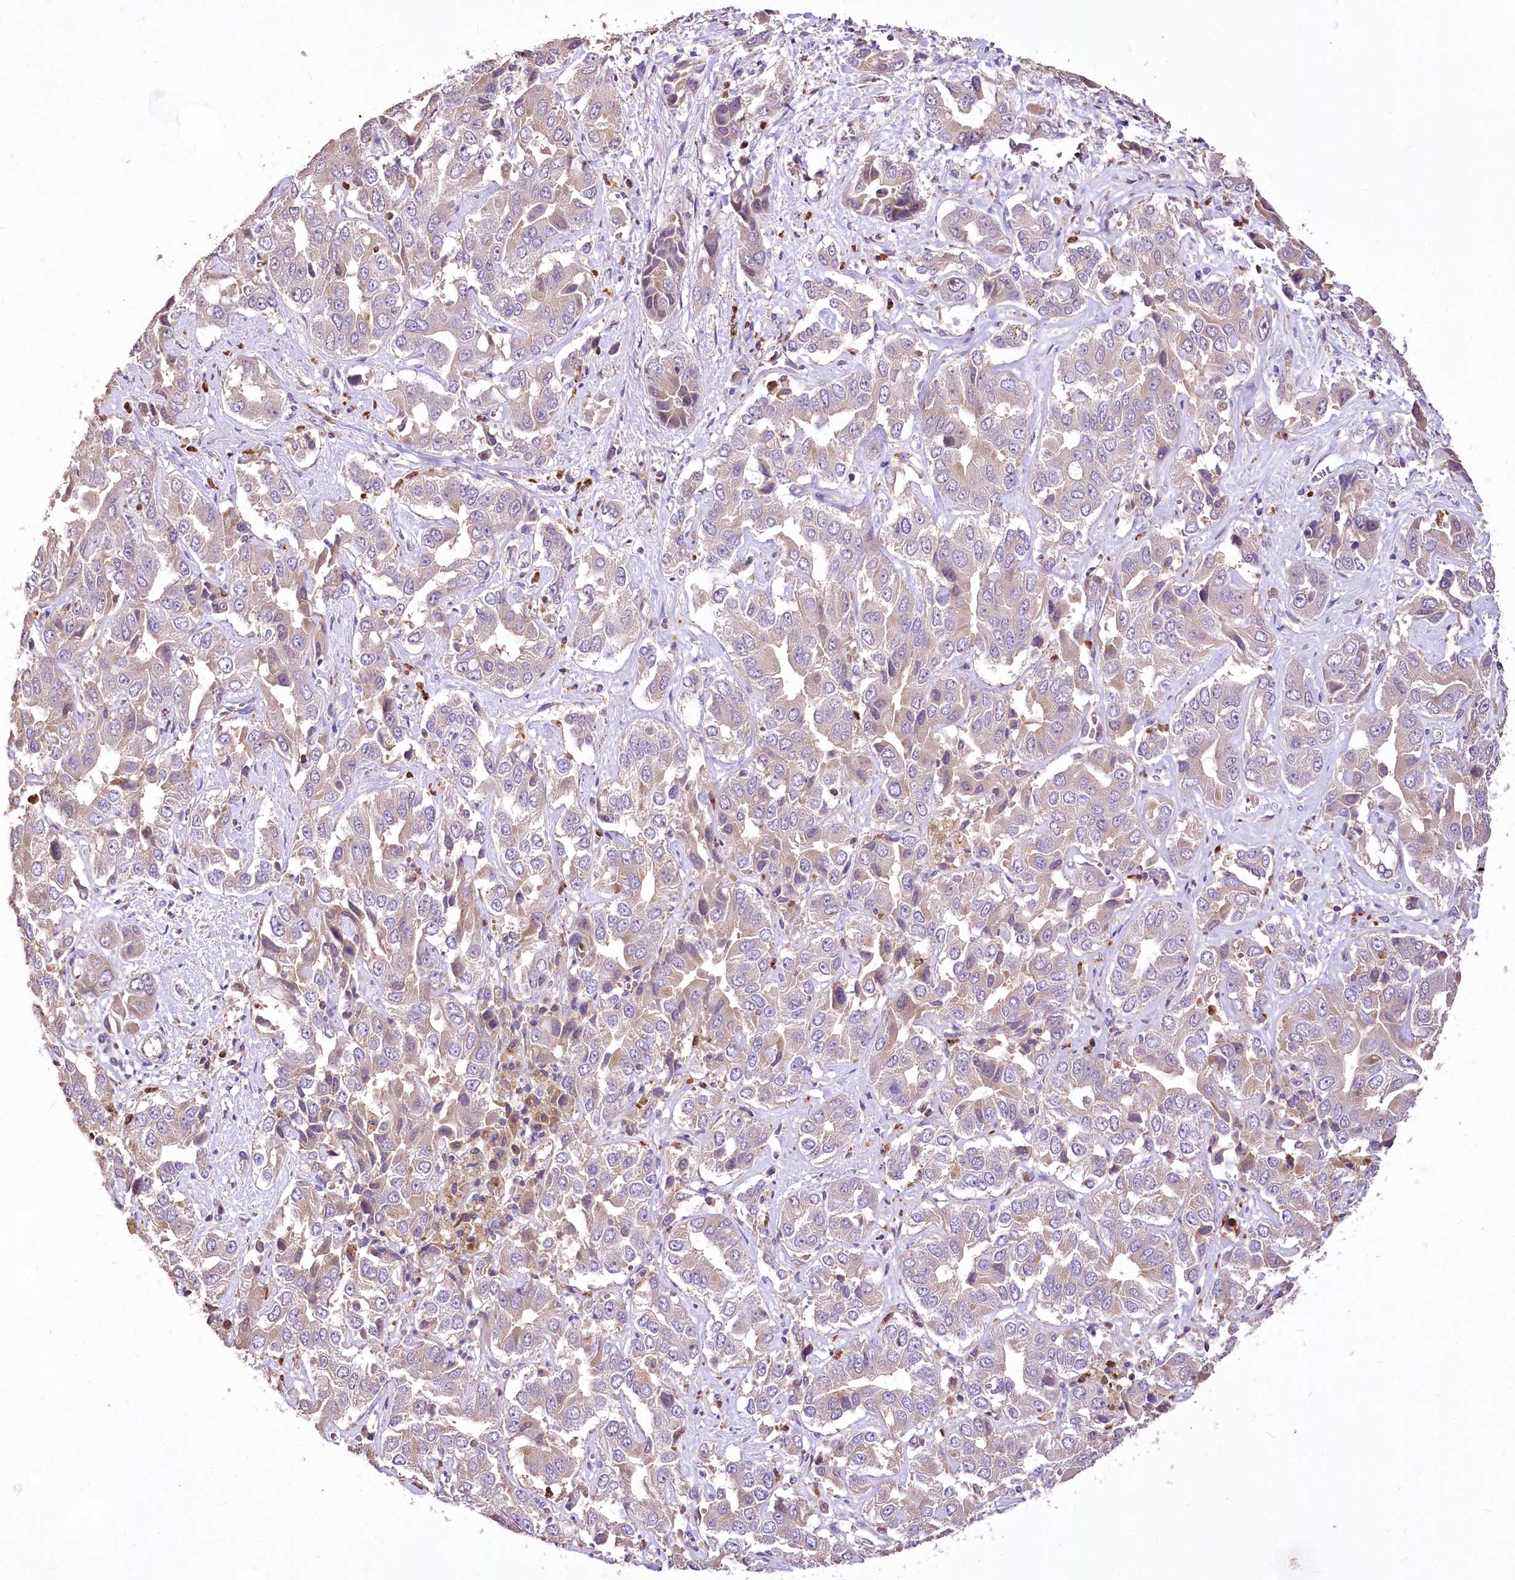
{"staining": {"intensity": "negative", "quantity": "none", "location": "none"}, "tissue": "liver cancer", "cell_type": "Tumor cells", "image_type": "cancer", "snomed": [{"axis": "morphology", "description": "Cholangiocarcinoma"}, {"axis": "topography", "description": "Liver"}], "caption": "This is an immunohistochemistry (IHC) micrograph of human liver cancer (cholangiocarcinoma). There is no positivity in tumor cells.", "gene": "SERGEF", "patient": {"sex": "female", "age": 52}}